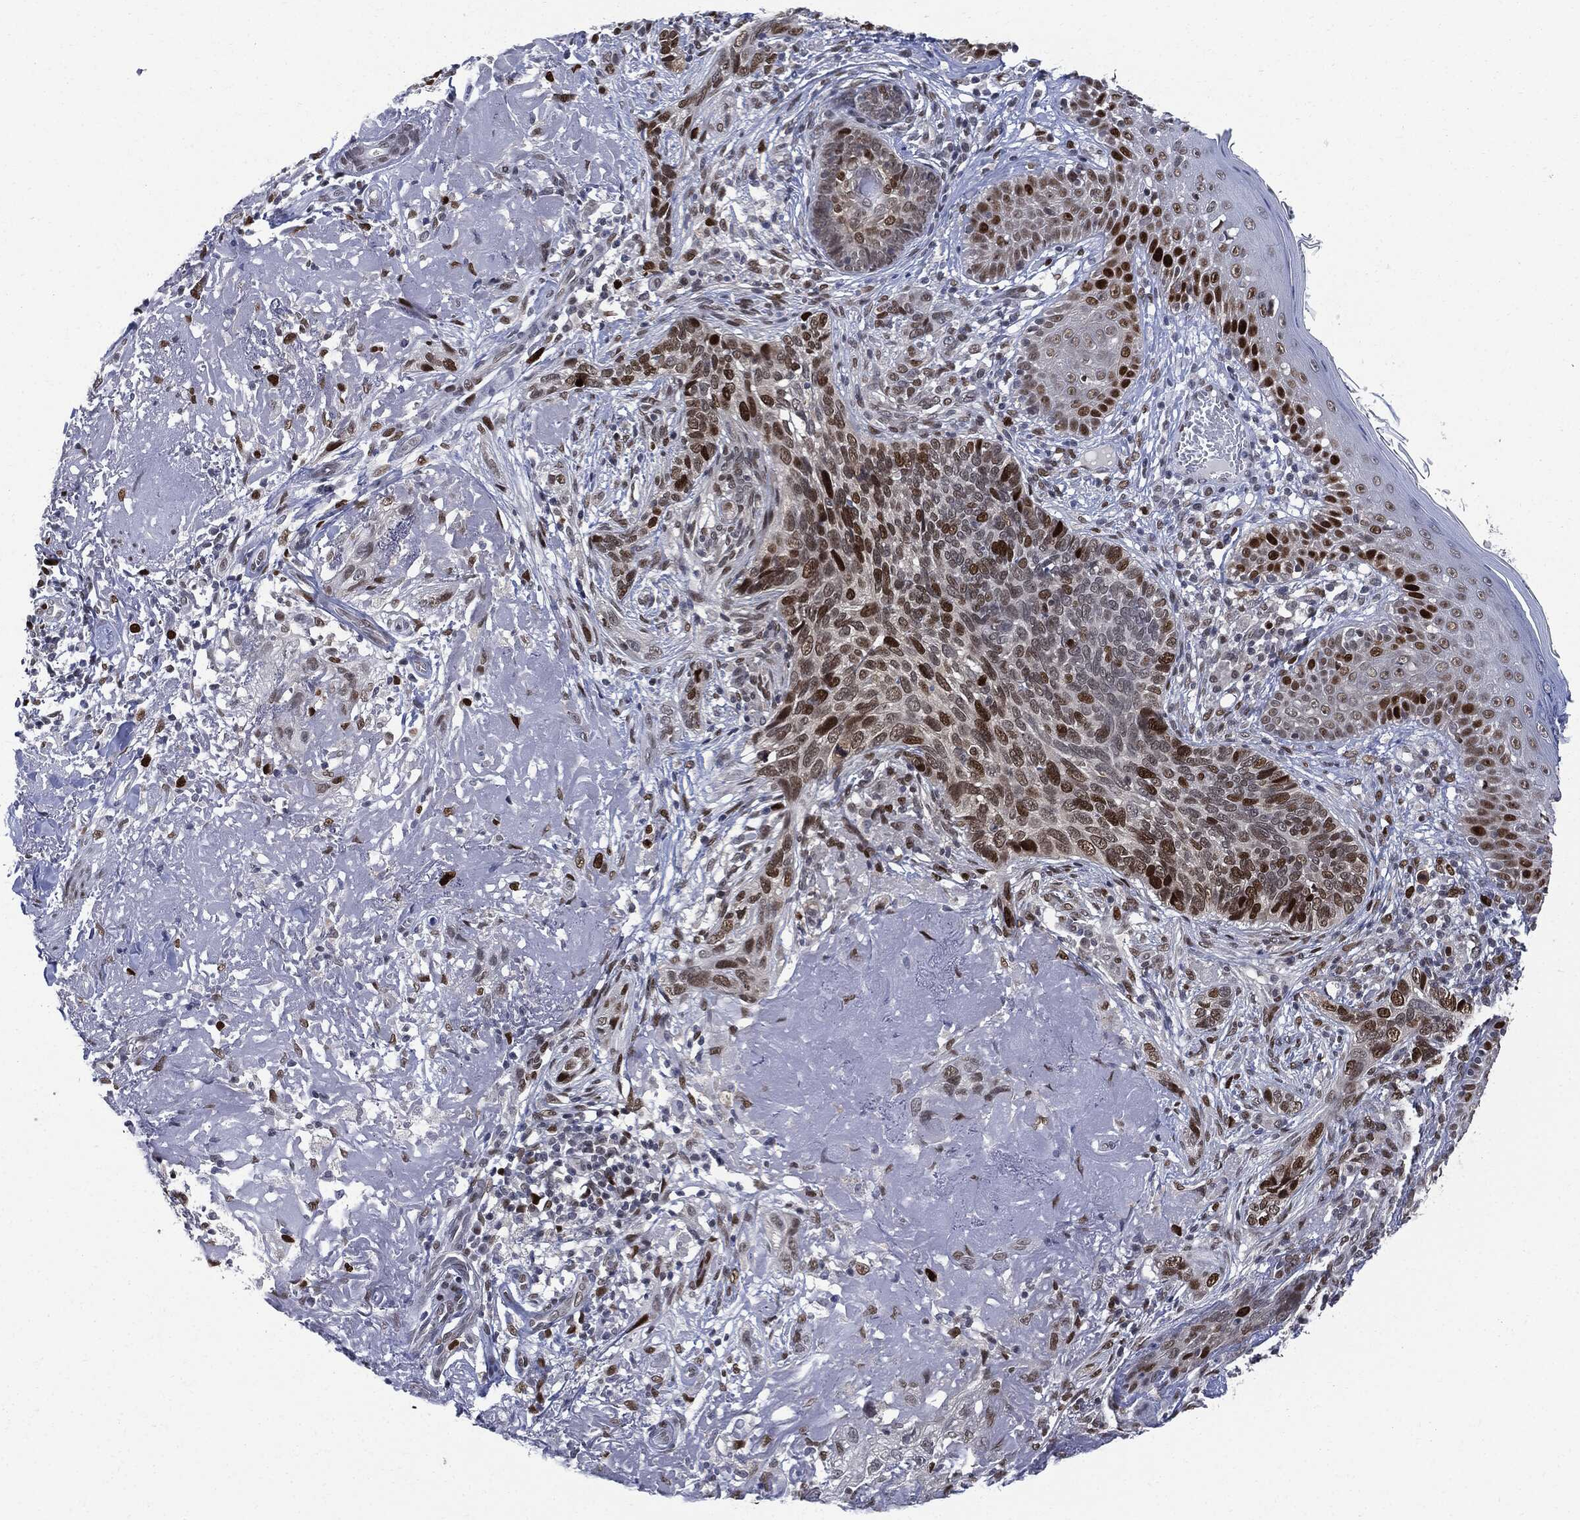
{"staining": {"intensity": "strong", "quantity": "<25%", "location": "nuclear"}, "tissue": "skin cancer", "cell_type": "Tumor cells", "image_type": "cancer", "snomed": [{"axis": "morphology", "description": "Basal cell carcinoma"}, {"axis": "topography", "description": "Skin"}], "caption": "Immunohistochemistry micrograph of human skin cancer stained for a protein (brown), which displays medium levels of strong nuclear expression in about <25% of tumor cells.", "gene": "PCNA", "patient": {"sex": "male", "age": 91}}